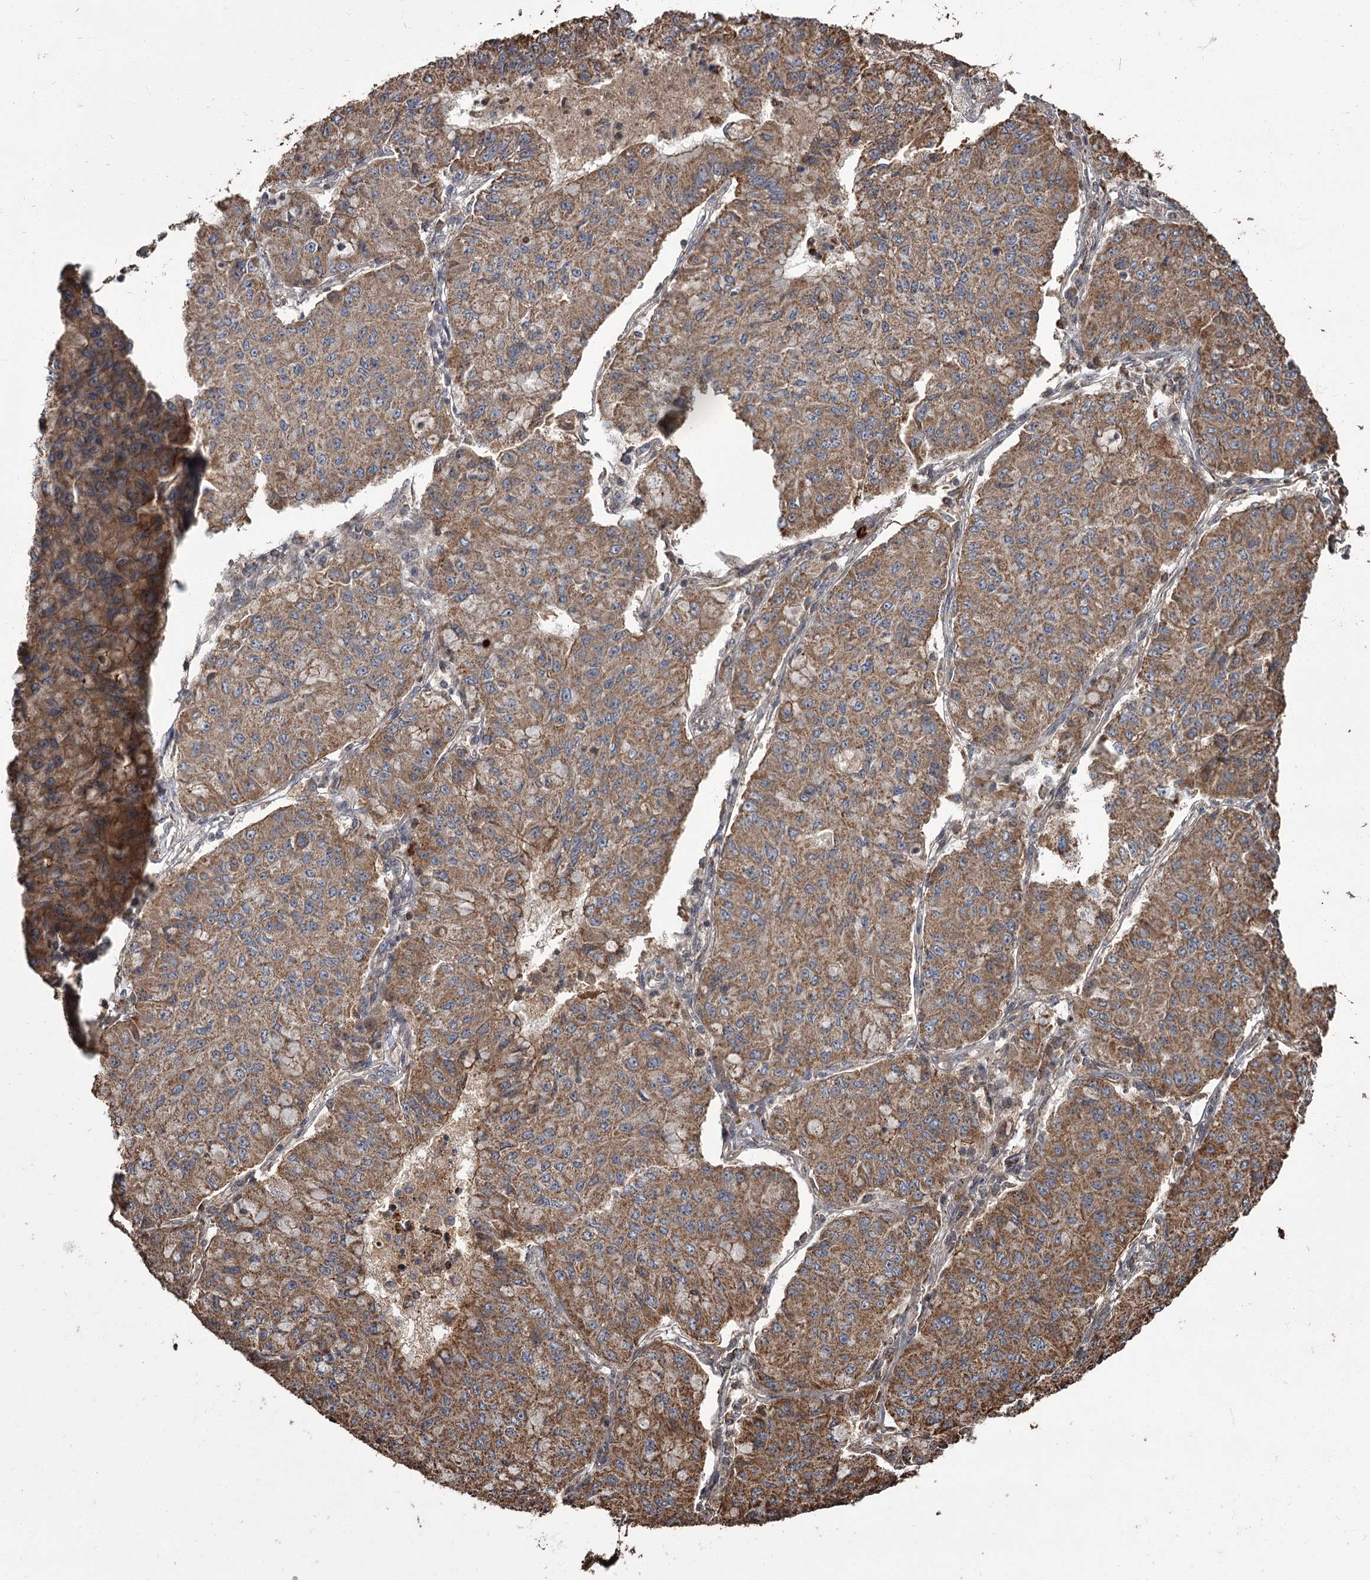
{"staining": {"intensity": "moderate", "quantity": ">75%", "location": "cytoplasmic/membranous"}, "tissue": "lung cancer", "cell_type": "Tumor cells", "image_type": "cancer", "snomed": [{"axis": "morphology", "description": "Squamous cell carcinoma, NOS"}, {"axis": "topography", "description": "Lung"}], "caption": "DAB immunohistochemical staining of squamous cell carcinoma (lung) exhibits moderate cytoplasmic/membranous protein positivity in about >75% of tumor cells.", "gene": "THAP9", "patient": {"sex": "male", "age": 74}}